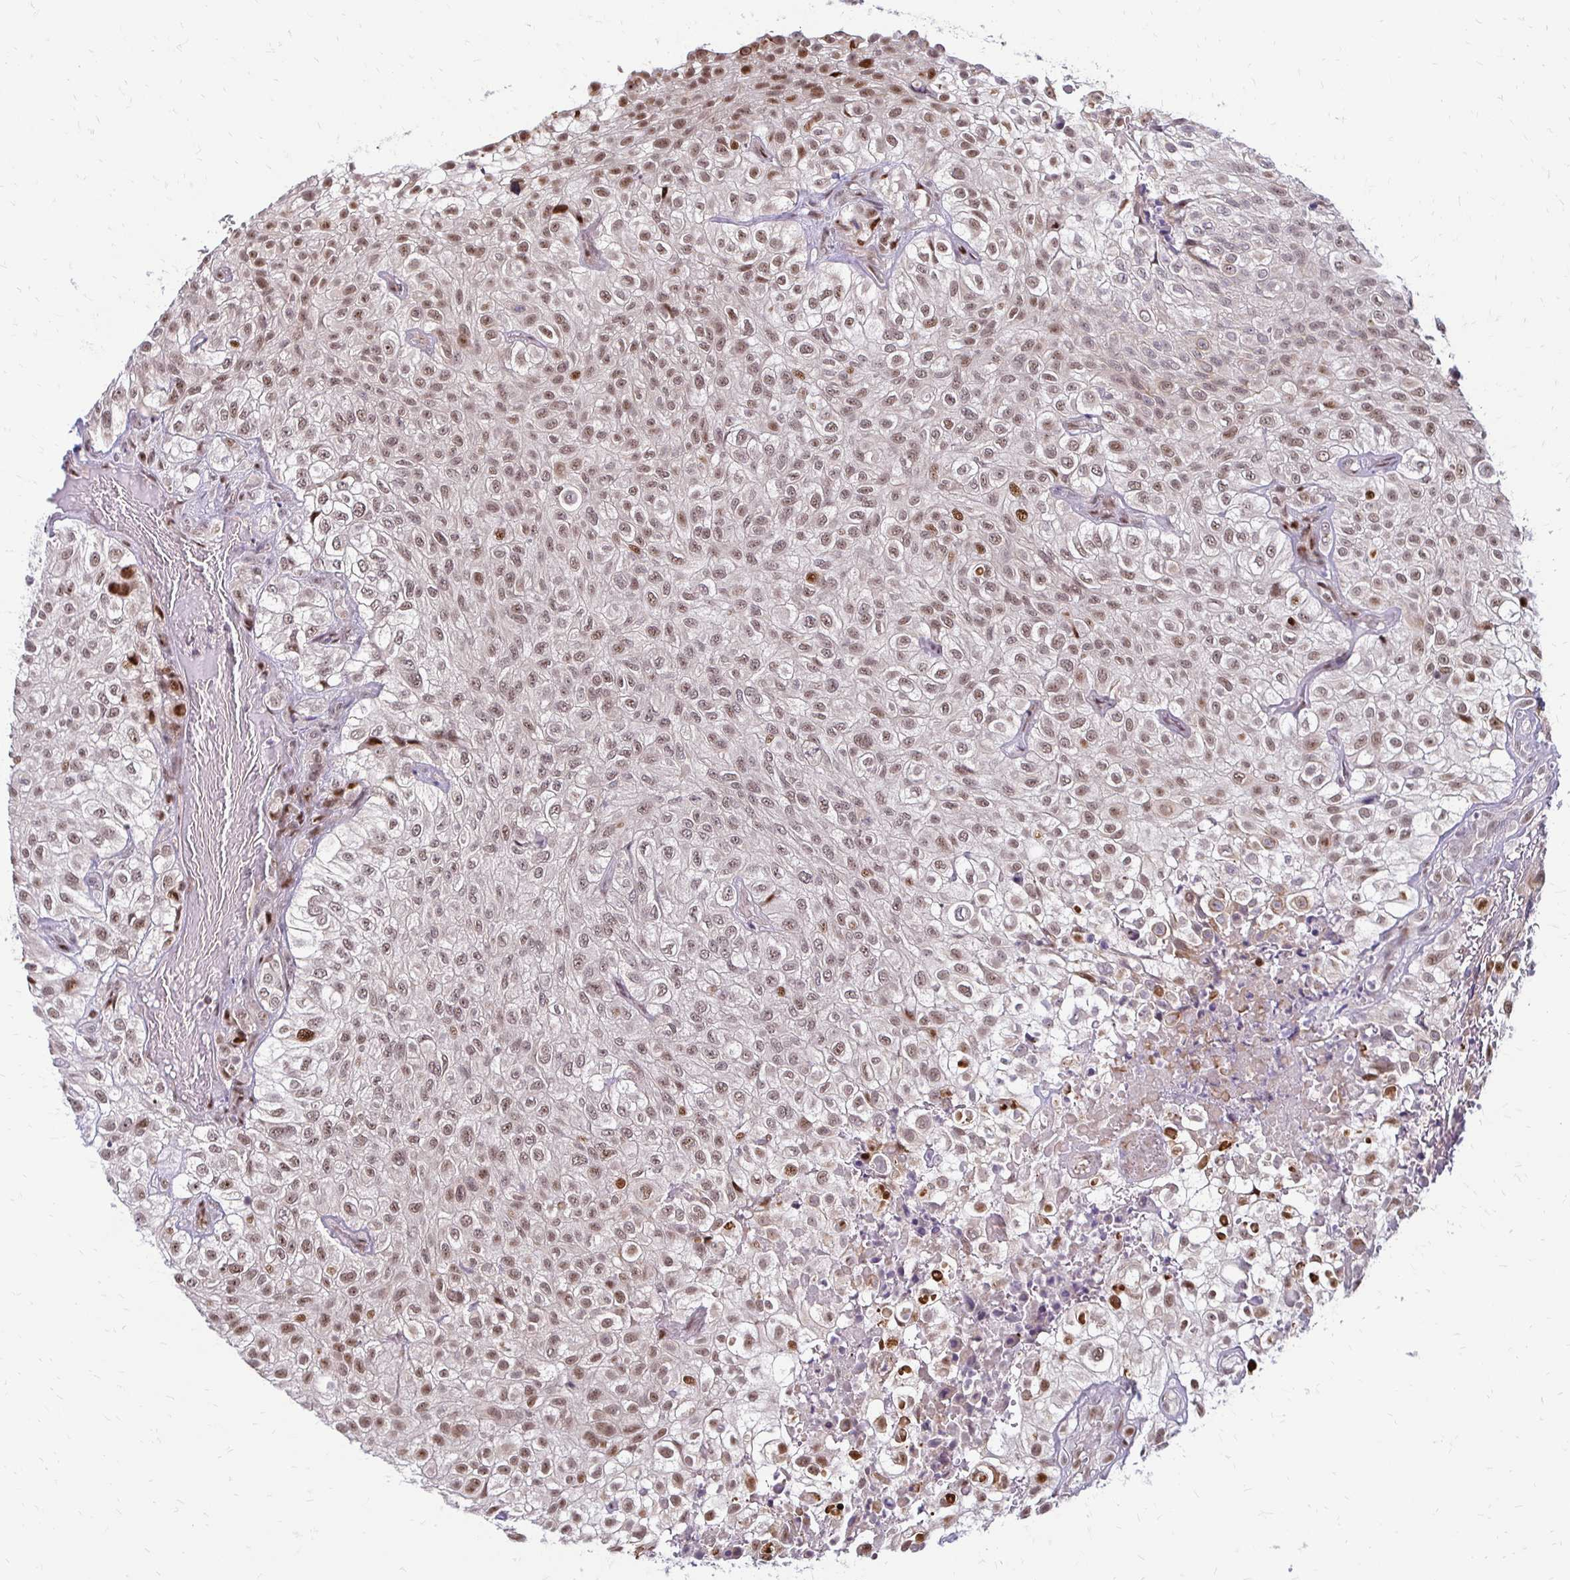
{"staining": {"intensity": "moderate", "quantity": ">75%", "location": "nuclear"}, "tissue": "urothelial cancer", "cell_type": "Tumor cells", "image_type": "cancer", "snomed": [{"axis": "morphology", "description": "Urothelial carcinoma, High grade"}, {"axis": "topography", "description": "Urinary bladder"}], "caption": "This is a histology image of immunohistochemistry staining of urothelial cancer, which shows moderate staining in the nuclear of tumor cells.", "gene": "TRIR", "patient": {"sex": "male", "age": 56}}